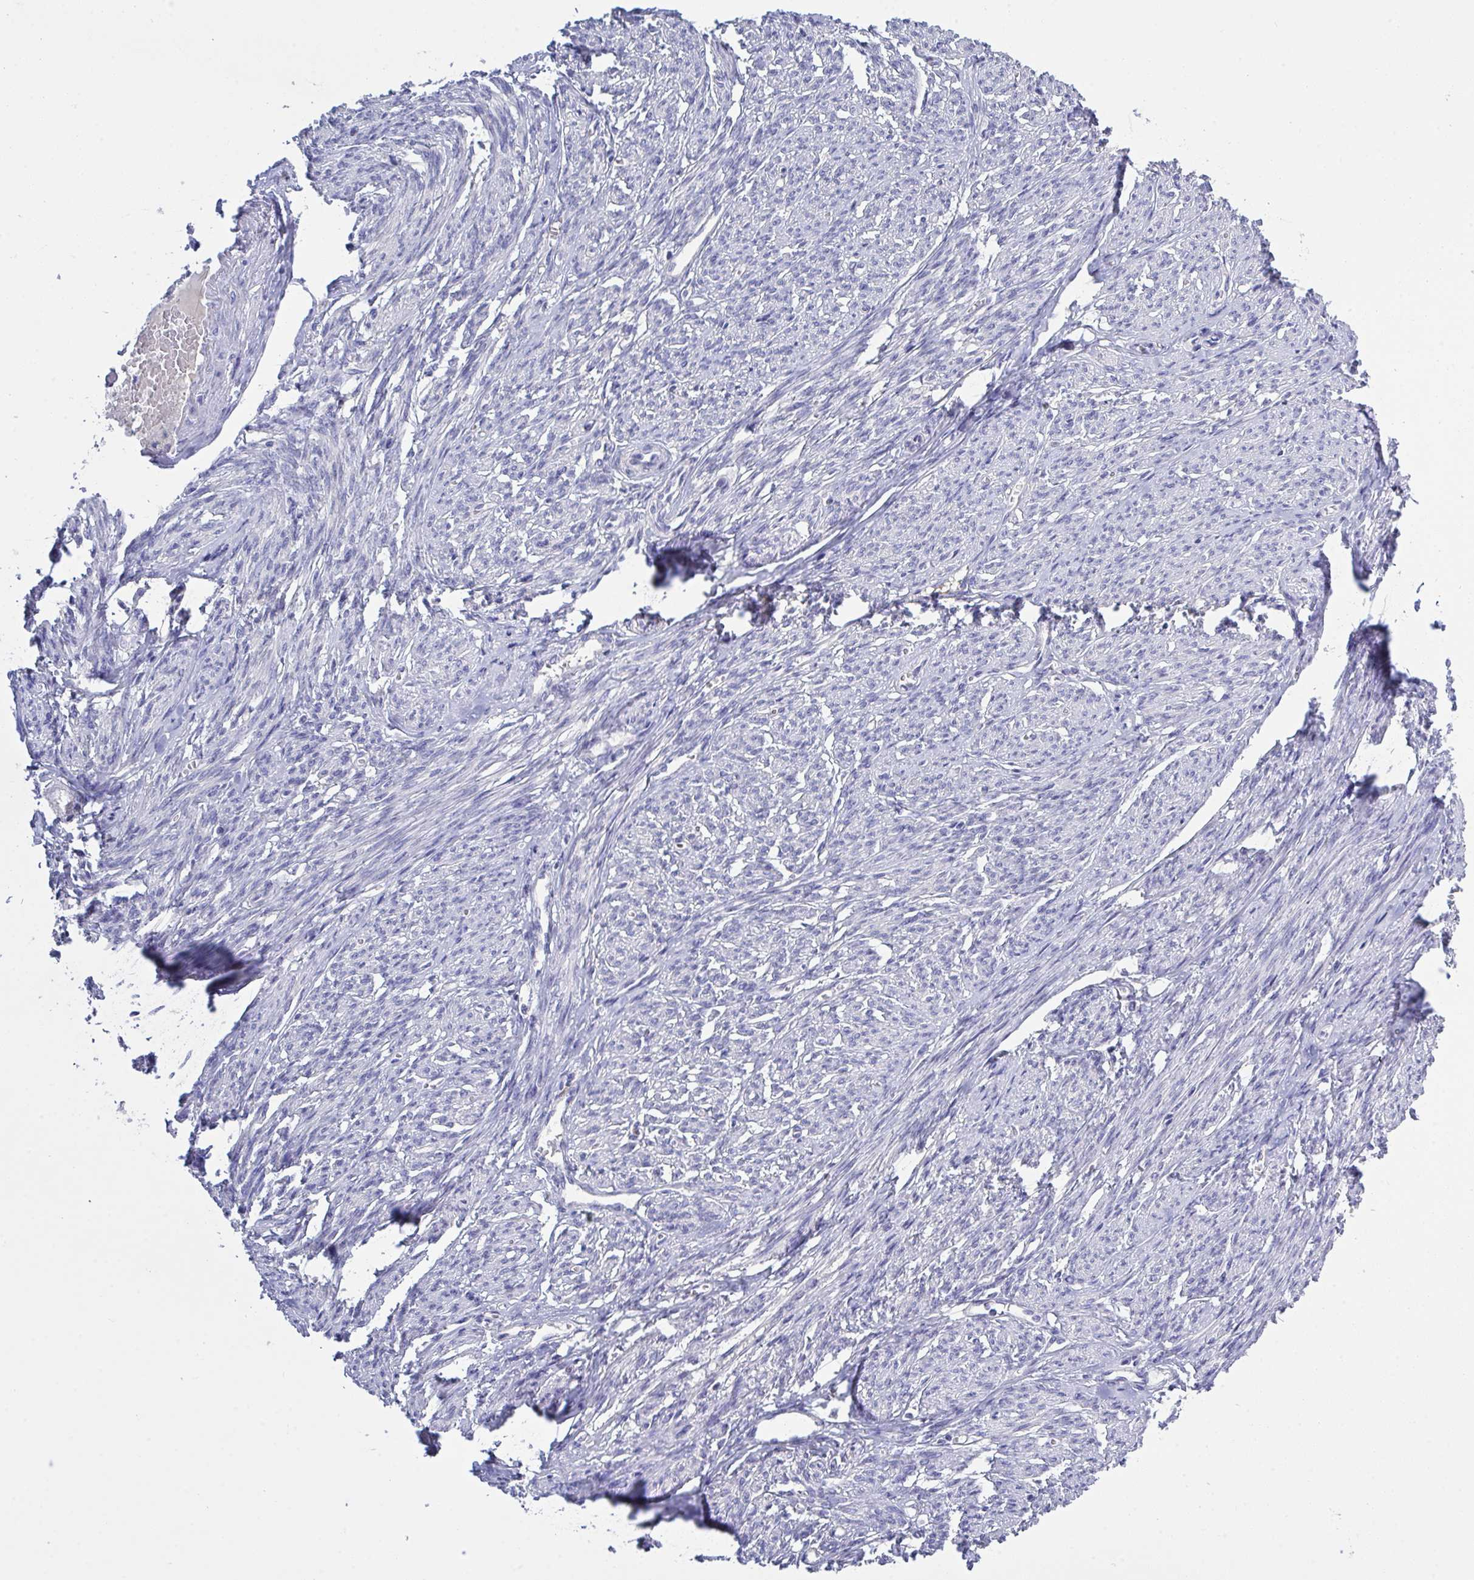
{"staining": {"intensity": "negative", "quantity": "none", "location": "none"}, "tissue": "smooth muscle", "cell_type": "Smooth muscle cells", "image_type": "normal", "snomed": [{"axis": "morphology", "description": "Normal tissue, NOS"}, {"axis": "topography", "description": "Smooth muscle"}], "caption": "Immunohistochemistry (IHC) of benign smooth muscle reveals no expression in smooth muscle cells.", "gene": "LRRC58", "patient": {"sex": "female", "age": 65}}